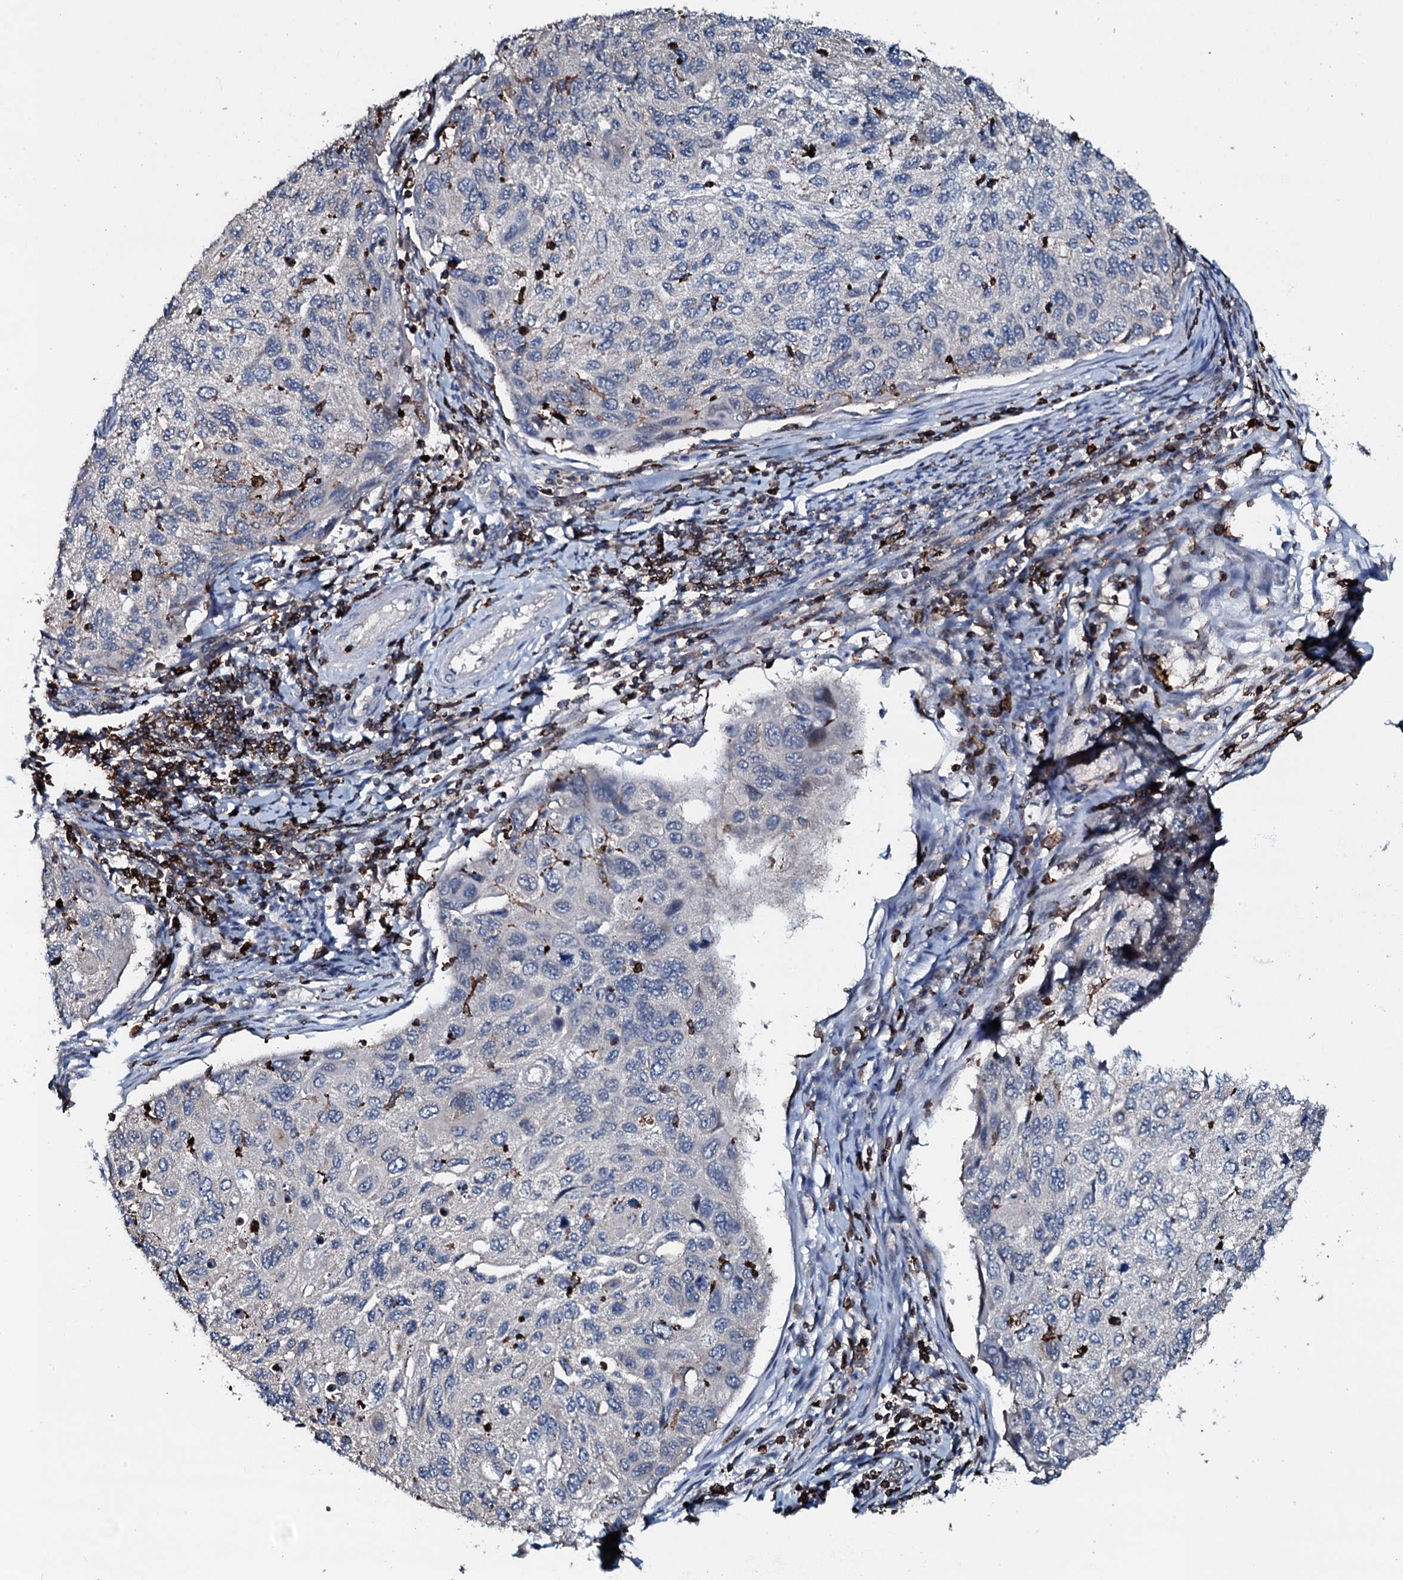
{"staining": {"intensity": "negative", "quantity": "none", "location": "none"}, "tissue": "cervical cancer", "cell_type": "Tumor cells", "image_type": "cancer", "snomed": [{"axis": "morphology", "description": "Squamous cell carcinoma, NOS"}, {"axis": "topography", "description": "Cervix"}], "caption": "A micrograph of squamous cell carcinoma (cervical) stained for a protein exhibits no brown staining in tumor cells. (DAB immunohistochemistry with hematoxylin counter stain).", "gene": "OGFOD2", "patient": {"sex": "female", "age": 70}}